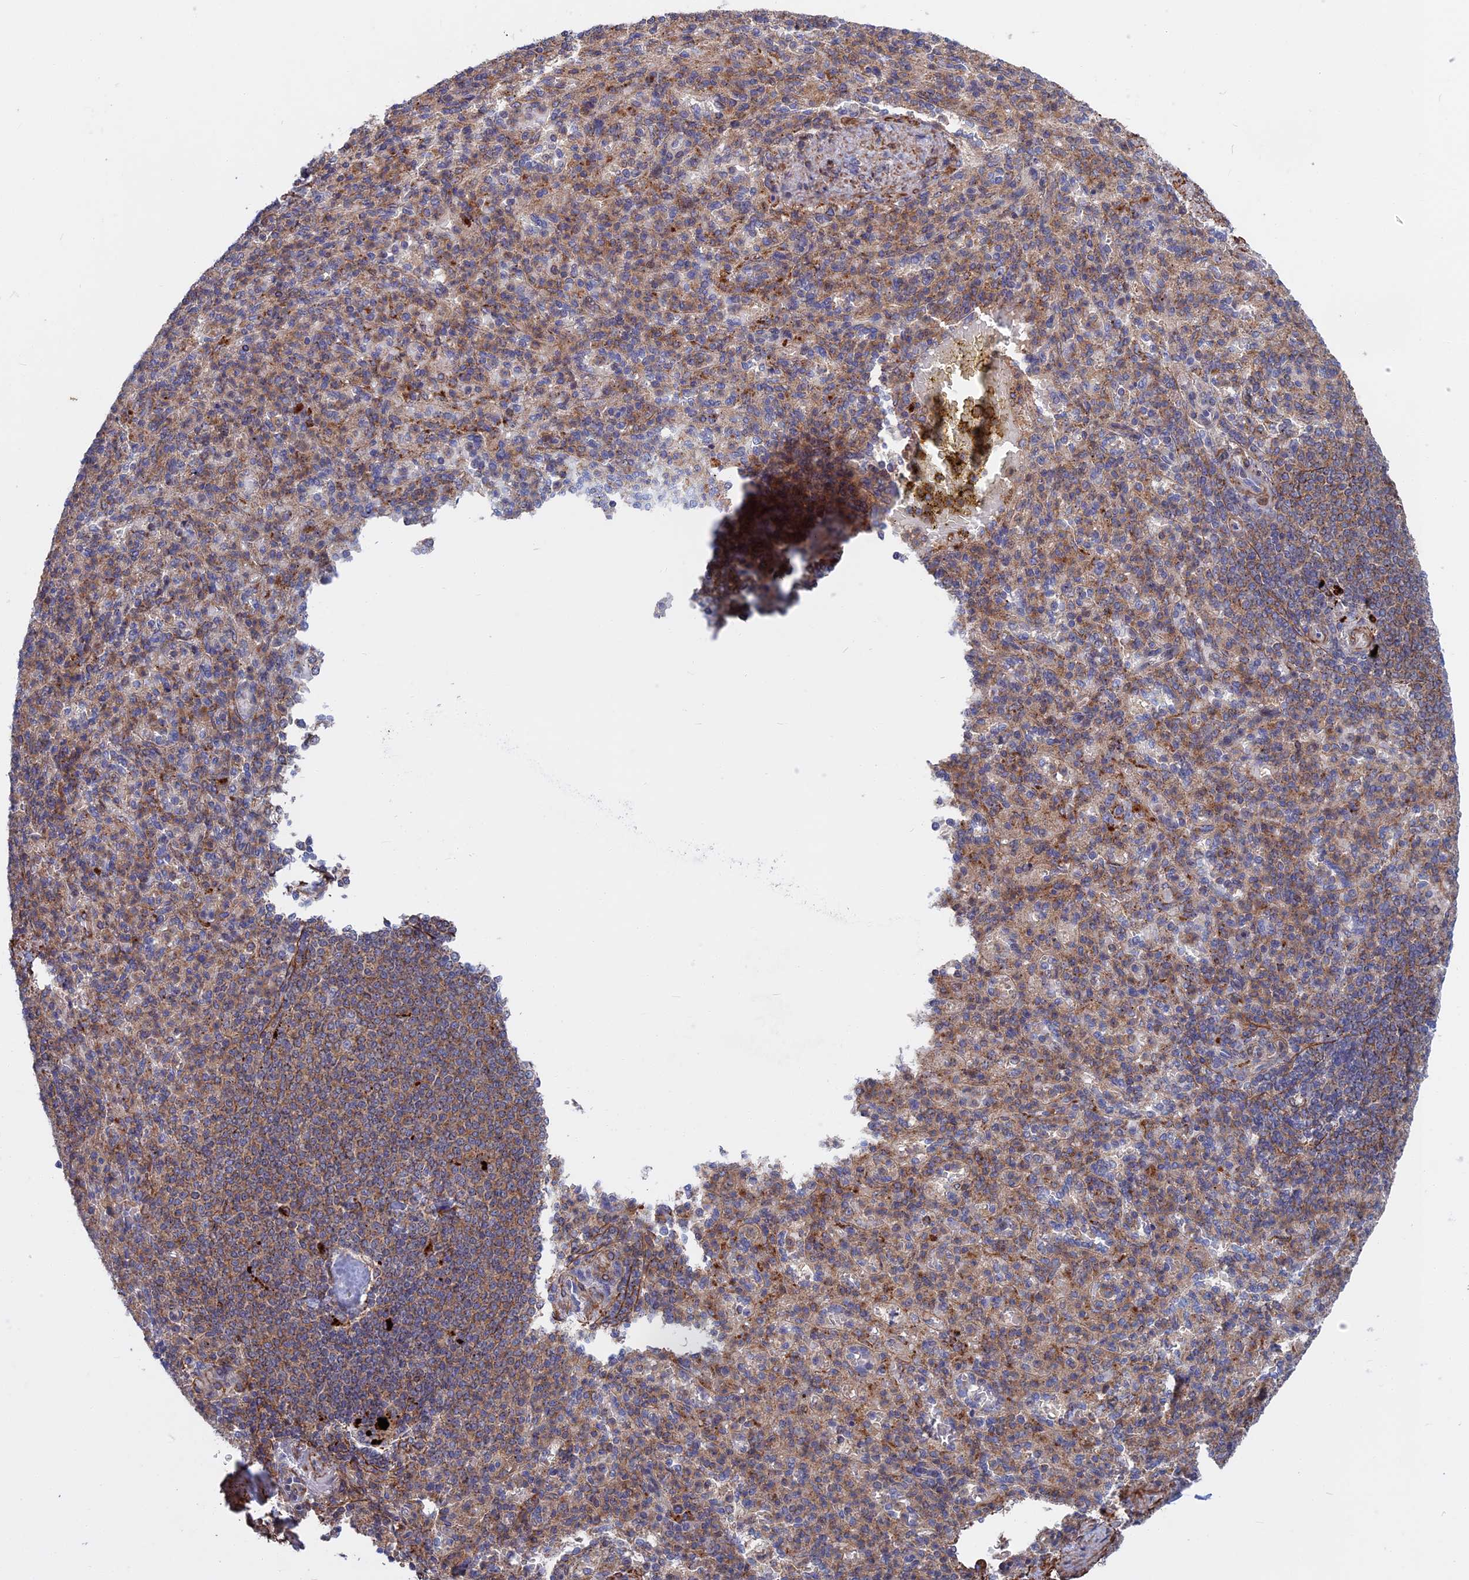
{"staining": {"intensity": "weak", "quantity": "25%-75%", "location": "cytoplasmic/membranous"}, "tissue": "spleen", "cell_type": "Cells in red pulp", "image_type": "normal", "snomed": [{"axis": "morphology", "description": "Normal tissue, NOS"}, {"axis": "topography", "description": "Spleen"}], "caption": "Weak cytoplasmic/membranous staining for a protein is identified in approximately 25%-75% of cells in red pulp of benign spleen using IHC.", "gene": "LYPD5", "patient": {"sex": "female", "age": 74}}